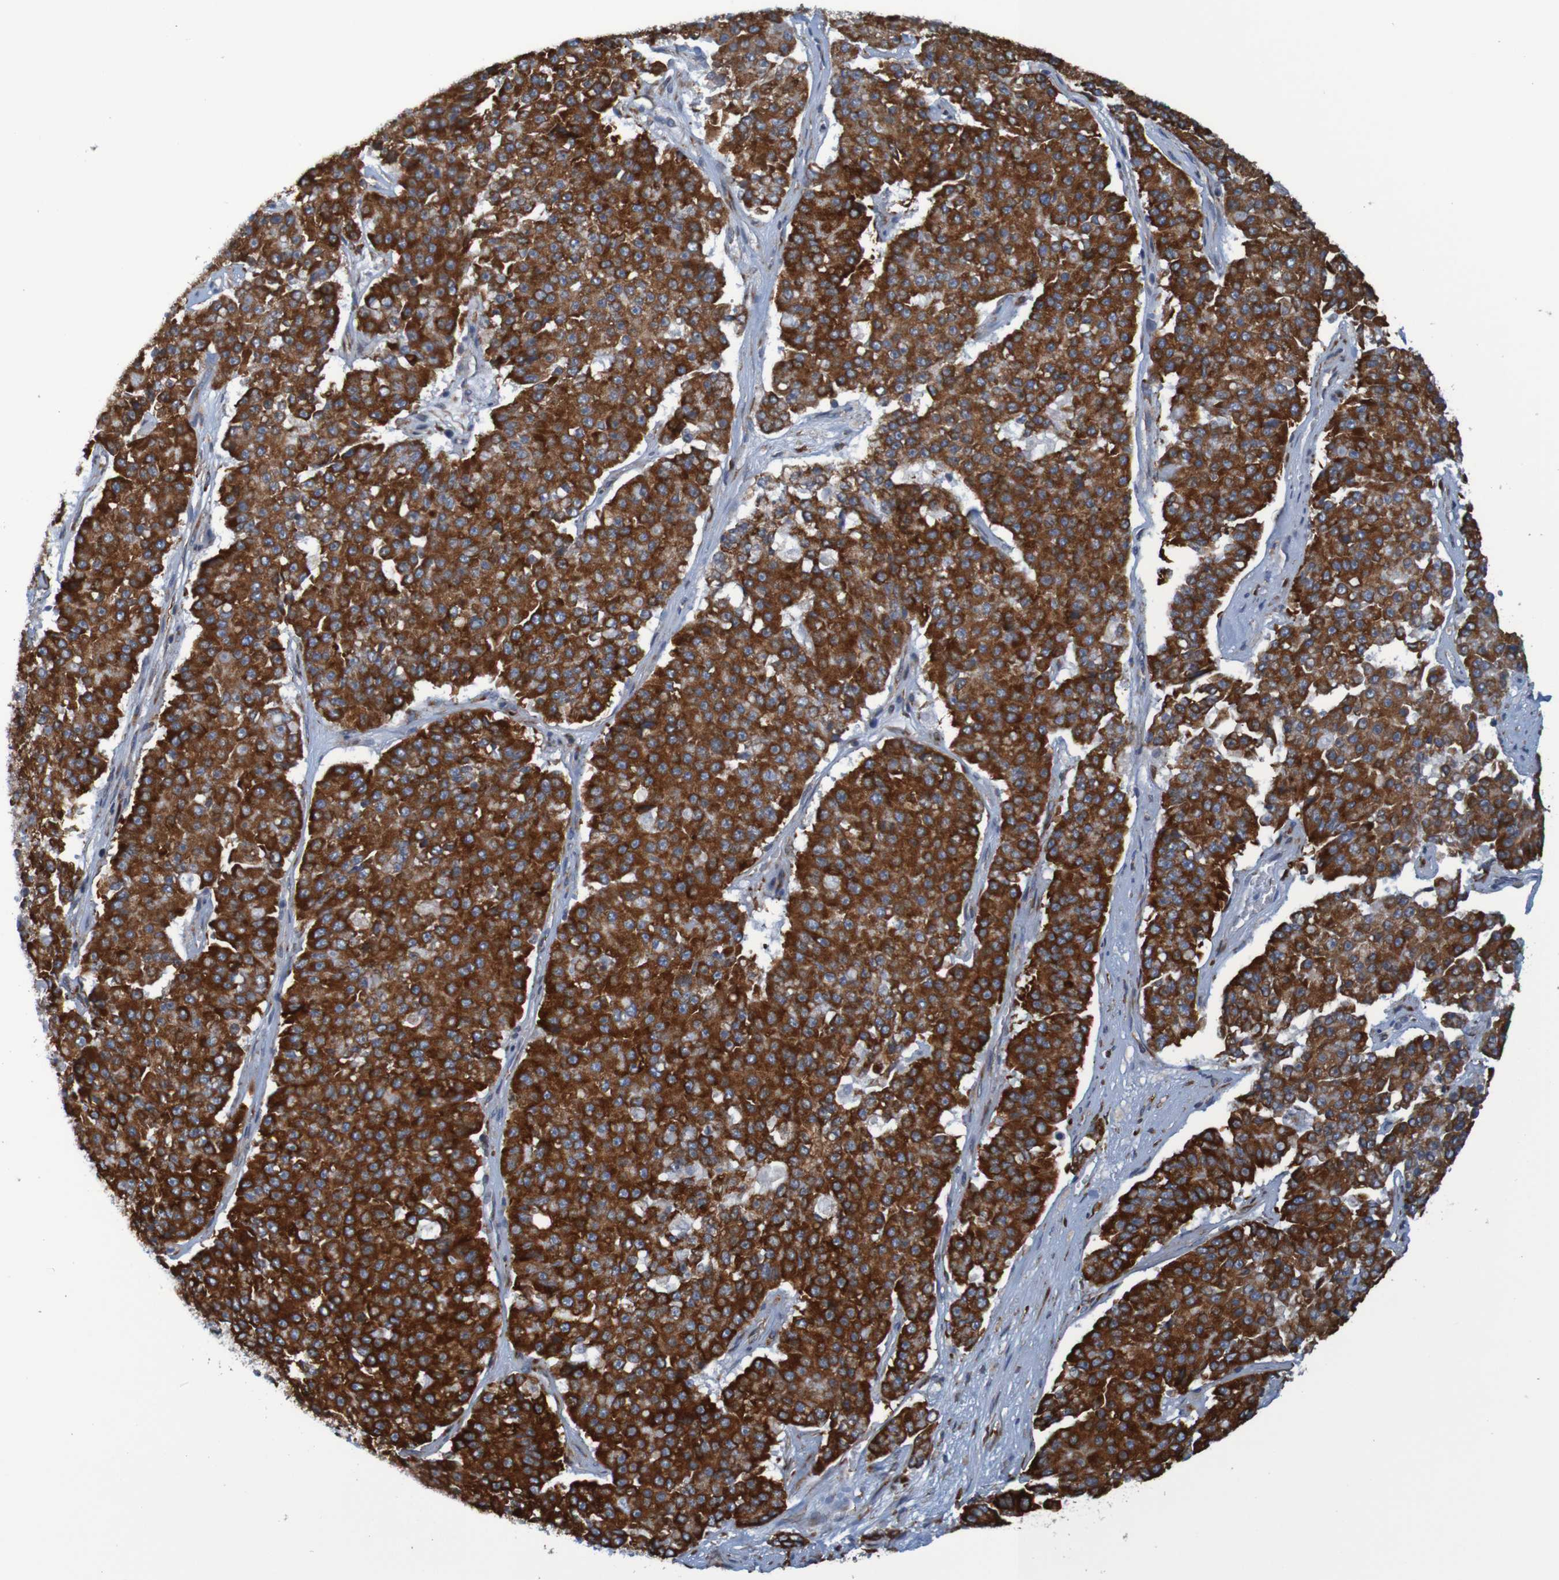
{"staining": {"intensity": "strong", "quantity": ">75%", "location": "cytoplasmic/membranous"}, "tissue": "pancreatic cancer", "cell_type": "Tumor cells", "image_type": "cancer", "snomed": [{"axis": "morphology", "description": "Adenocarcinoma, NOS"}, {"axis": "topography", "description": "Pancreas"}], "caption": "This is a micrograph of IHC staining of adenocarcinoma (pancreatic), which shows strong expression in the cytoplasmic/membranous of tumor cells.", "gene": "SSR1", "patient": {"sex": "male", "age": 50}}